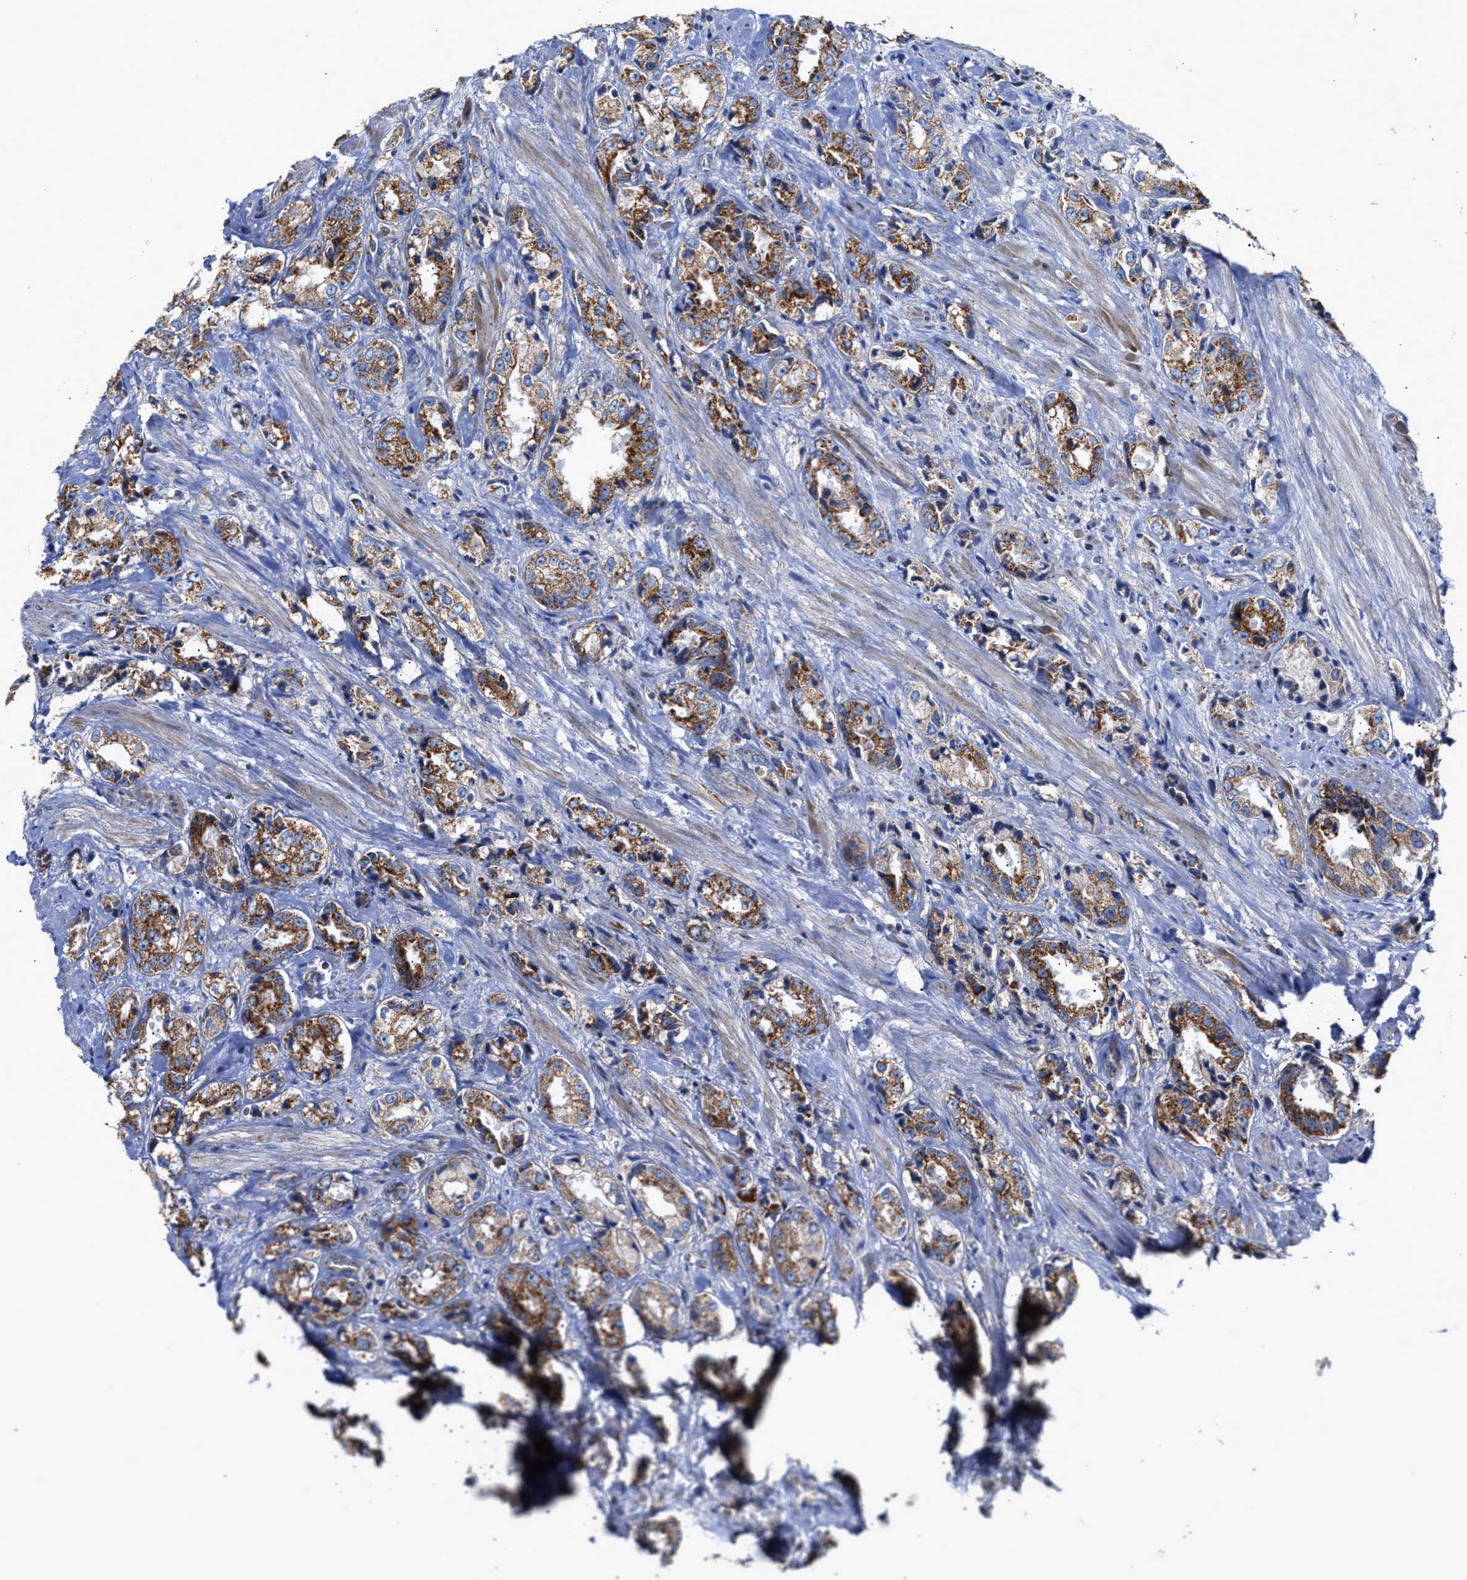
{"staining": {"intensity": "moderate", "quantity": ">75%", "location": "cytoplasmic/membranous"}, "tissue": "prostate cancer", "cell_type": "Tumor cells", "image_type": "cancer", "snomed": [{"axis": "morphology", "description": "Adenocarcinoma, High grade"}, {"axis": "topography", "description": "Prostate"}], "caption": "An image of prostate high-grade adenocarcinoma stained for a protein displays moderate cytoplasmic/membranous brown staining in tumor cells.", "gene": "MECR", "patient": {"sex": "male", "age": 61}}